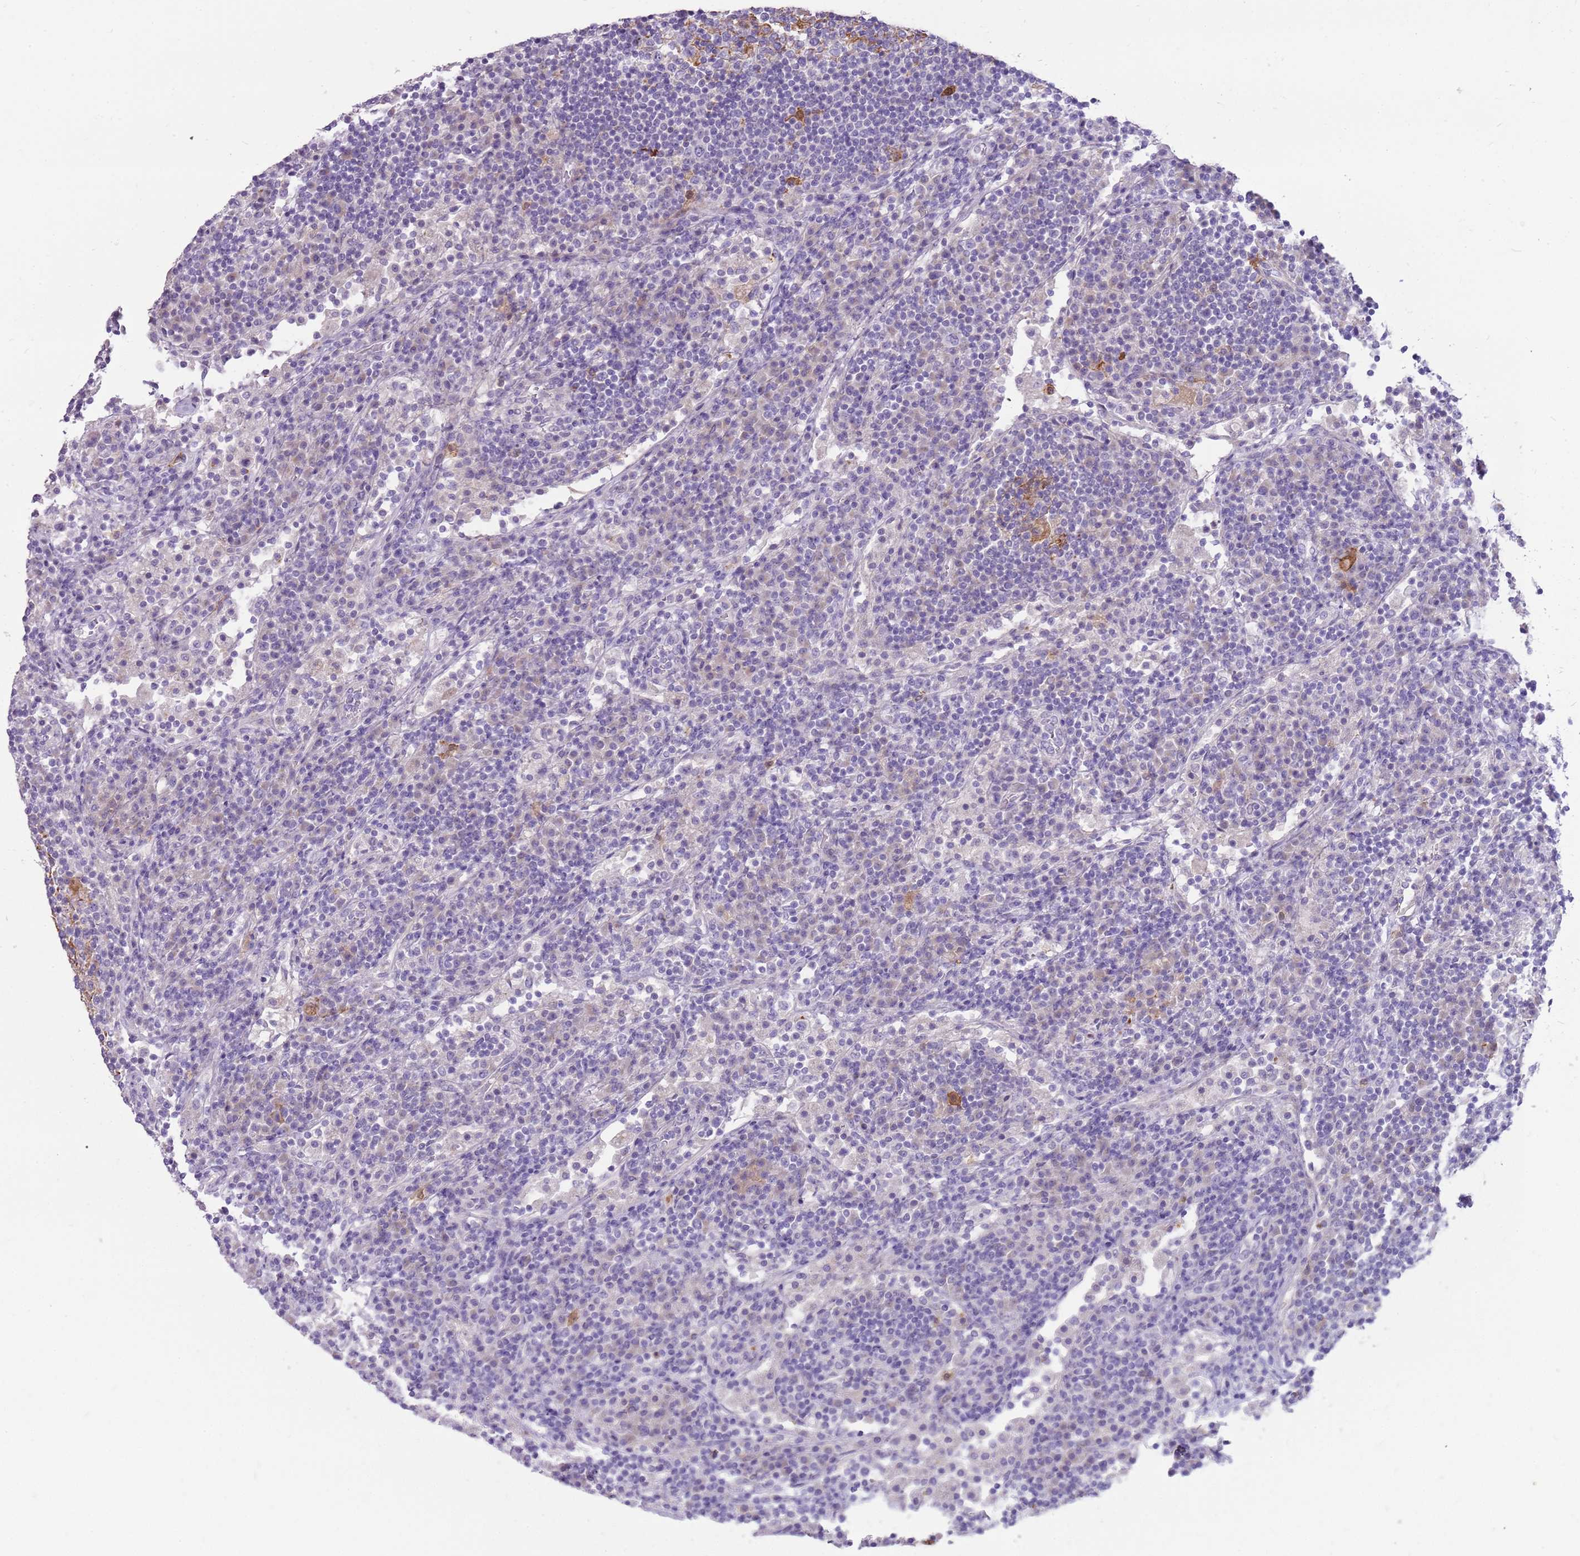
{"staining": {"intensity": "moderate", "quantity": "<25%", "location": "cytoplasmic/membranous"}, "tissue": "lymph node", "cell_type": "Germinal center cells", "image_type": "normal", "snomed": [{"axis": "morphology", "description": "Normal tissue, NOS"}, {"axis": "topography", "description": "Lymph node"}], "caption": "Germinal center cells show low levels of moderate cytoplasmic/membranous staining in about <25% of cells in unremarkable lymph node. (DAB (3,3'-diaminobenzidine) IHC with brightfield microscopy, high magnification).", "gene": "DIPK1C", "patient": {"sex": "female", "age": 53}}